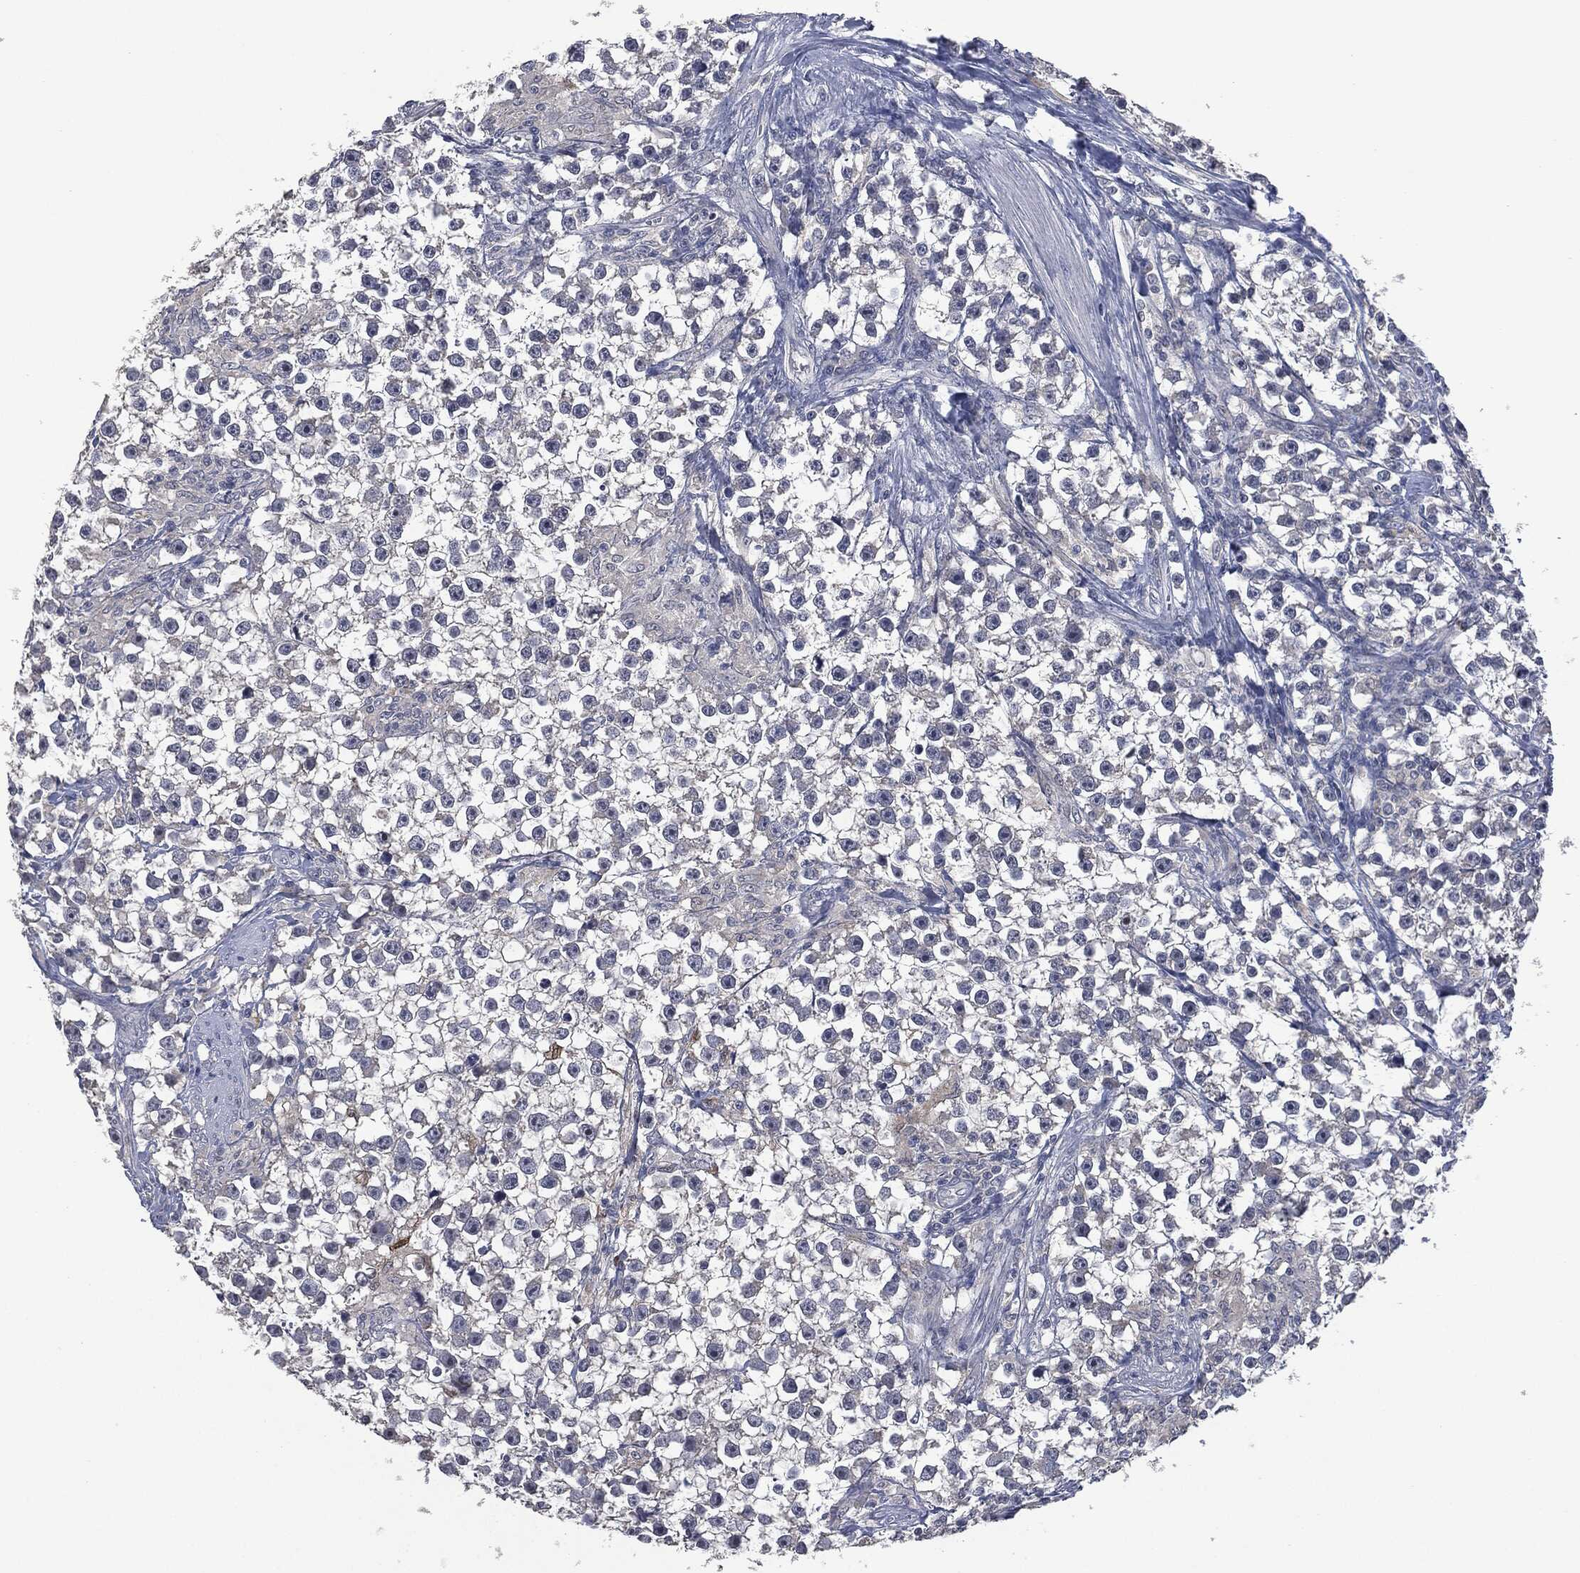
{"staining": {"intensity": "negative", "quantity": "none", "location": "none"}, "tissue": "testis cancer", "cell_type": "Tumor cells", "image_type": "cancer", "snomed": [{"axis": "morphology", "description": "Seminoma, NOS"}, {"axis": "topography", "description": "Testis"}], "caption": "IHC photomicrograph of human testis cancer stained for a protein (brown), which shows no expression in tumor cells.", "gene": "IL1RN", "patient": {"sex": "male", "age": 59}}